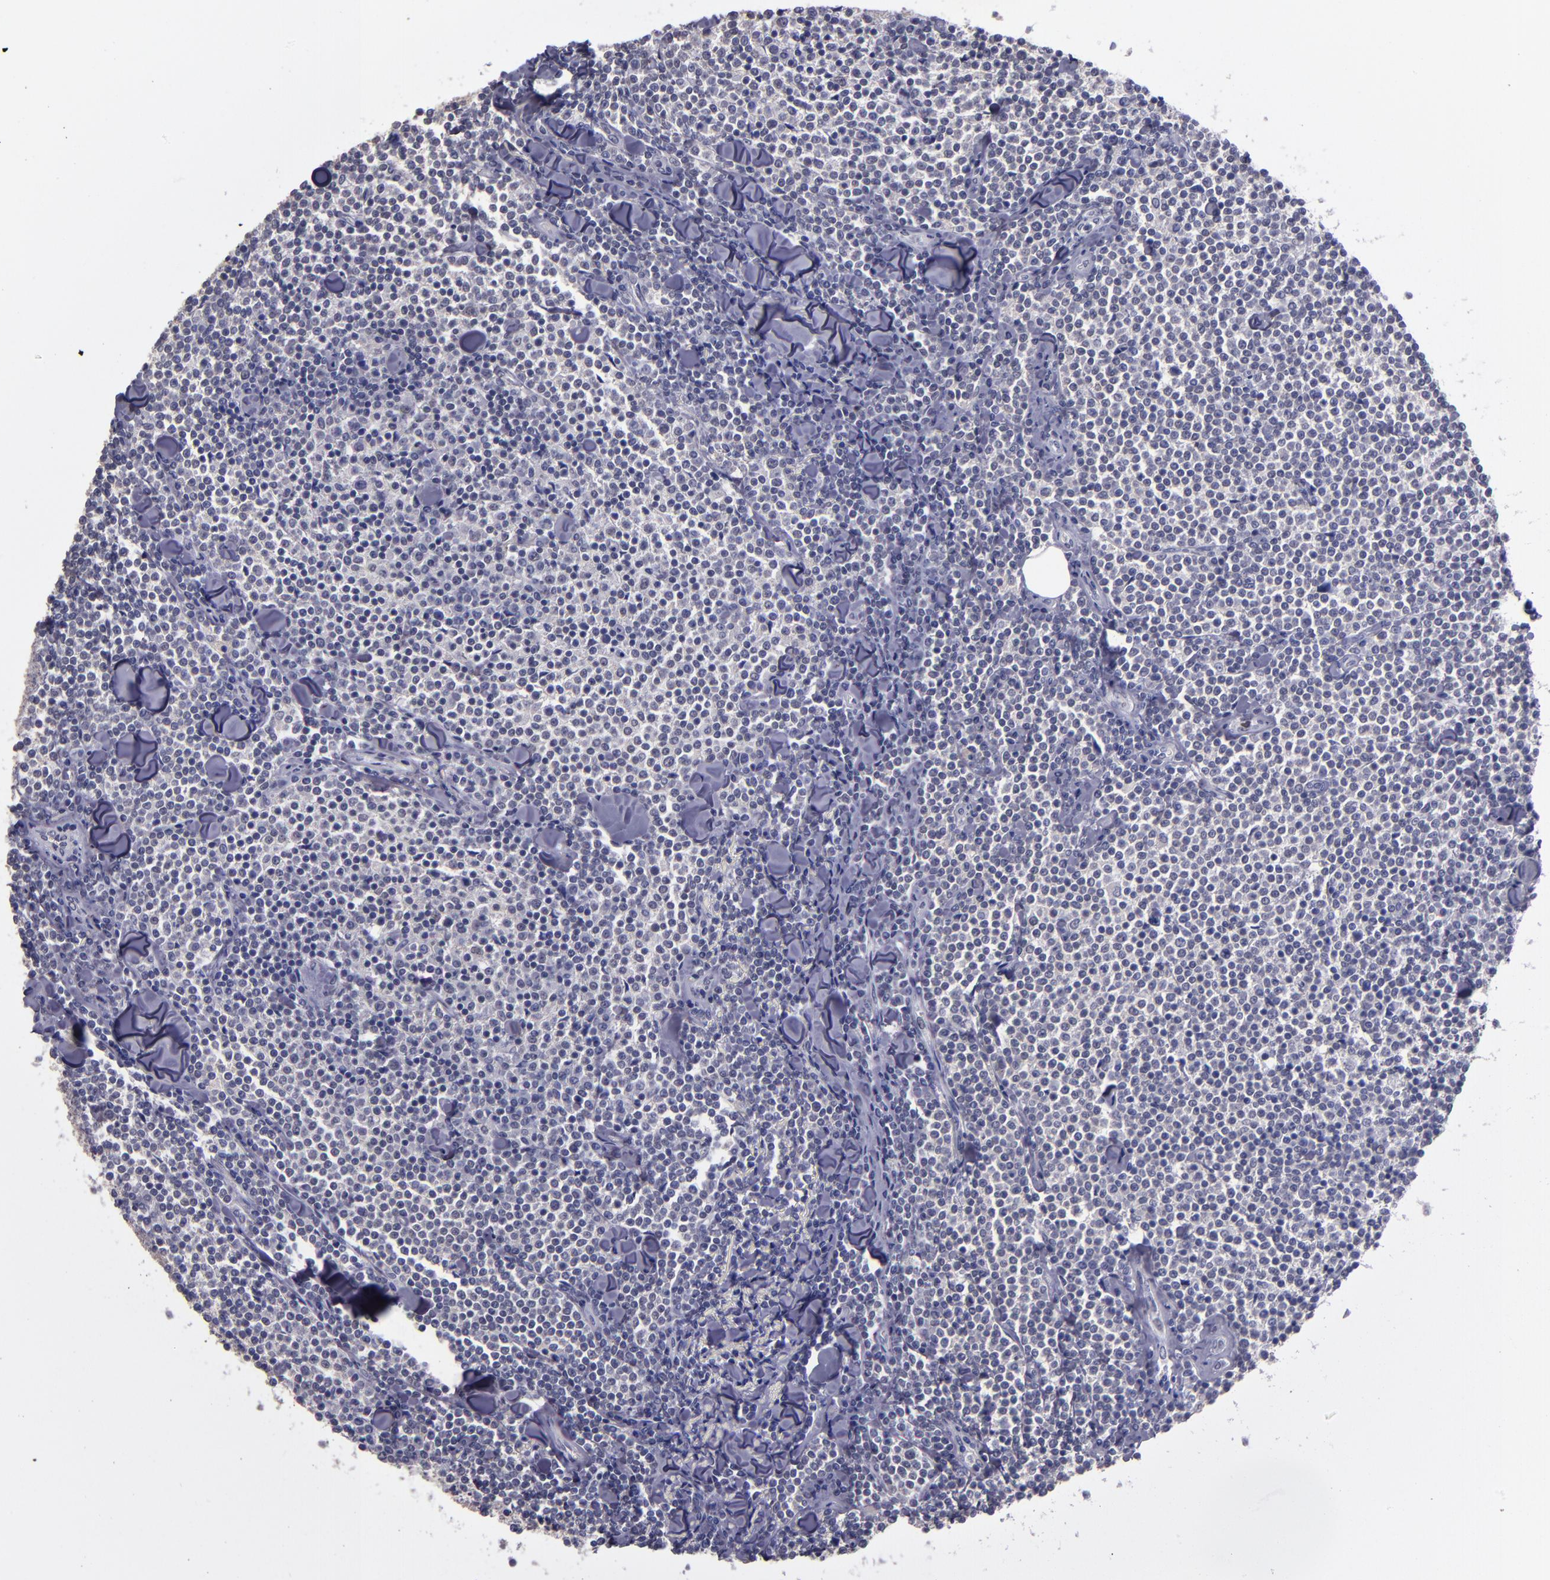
{"staining": {"intensity": "negative", "quantity": "none", "location": "none"}, "tissue": "lymphoma", "cell_type": "Tumor cells", "image_type": "cancer", "snomed": [{"axis": "morphology", "description": "Malignant lymphoma, non-Hodgkin's type, Low grade"}, {"axis": "topography", "description": "Soft tissue"}], "caption": "A photomicrograph of lymphoma stained for a protein demonstrates no brown staining in tumor cells.", "gene": "CEBPE", "patient": {"sex": "male", "age": 92}}